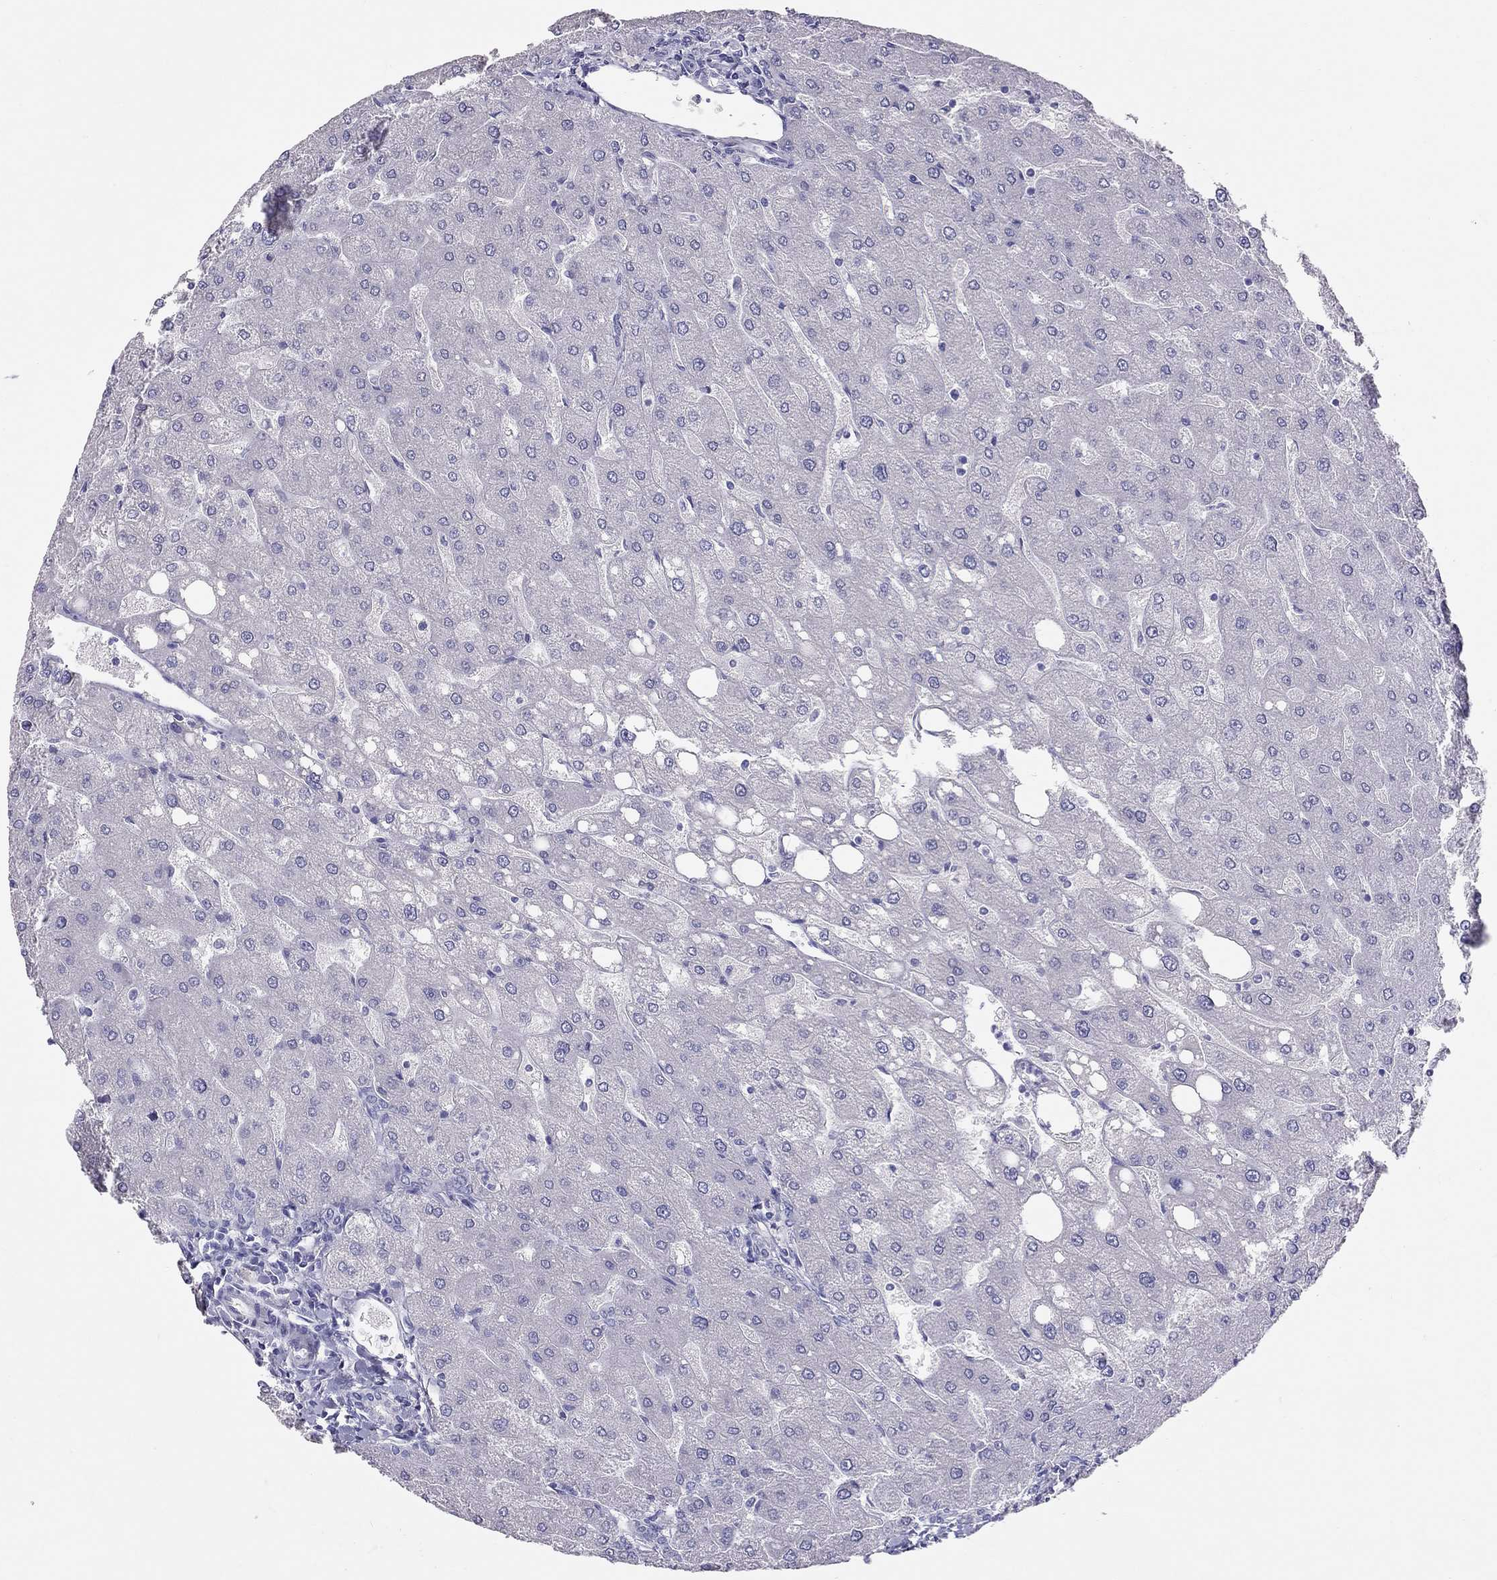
{"staining": {"intensity": "negative", "quantity": "none", "location": "none"}, "tissue": "liver", "cell_type": "Cholangiocytes", "image_type": "normal", "snomed": [{"axis": "morphology", "description": "Normal tissue, NOS"}, {"axis": "topography", "description": "Liver"}], "caption": "The IHC histopathology image has no significant positivity in cholangiocytes of liver. The staining was performed using DAB (3,3'-diaminobenzidine) to visualize the protein expression in brown, while the nuclei were stained in blue with hematoxylin (Magnification: 20x).", "gene": "PSMB11", "patient": {"sex": "male", "age": 67}}